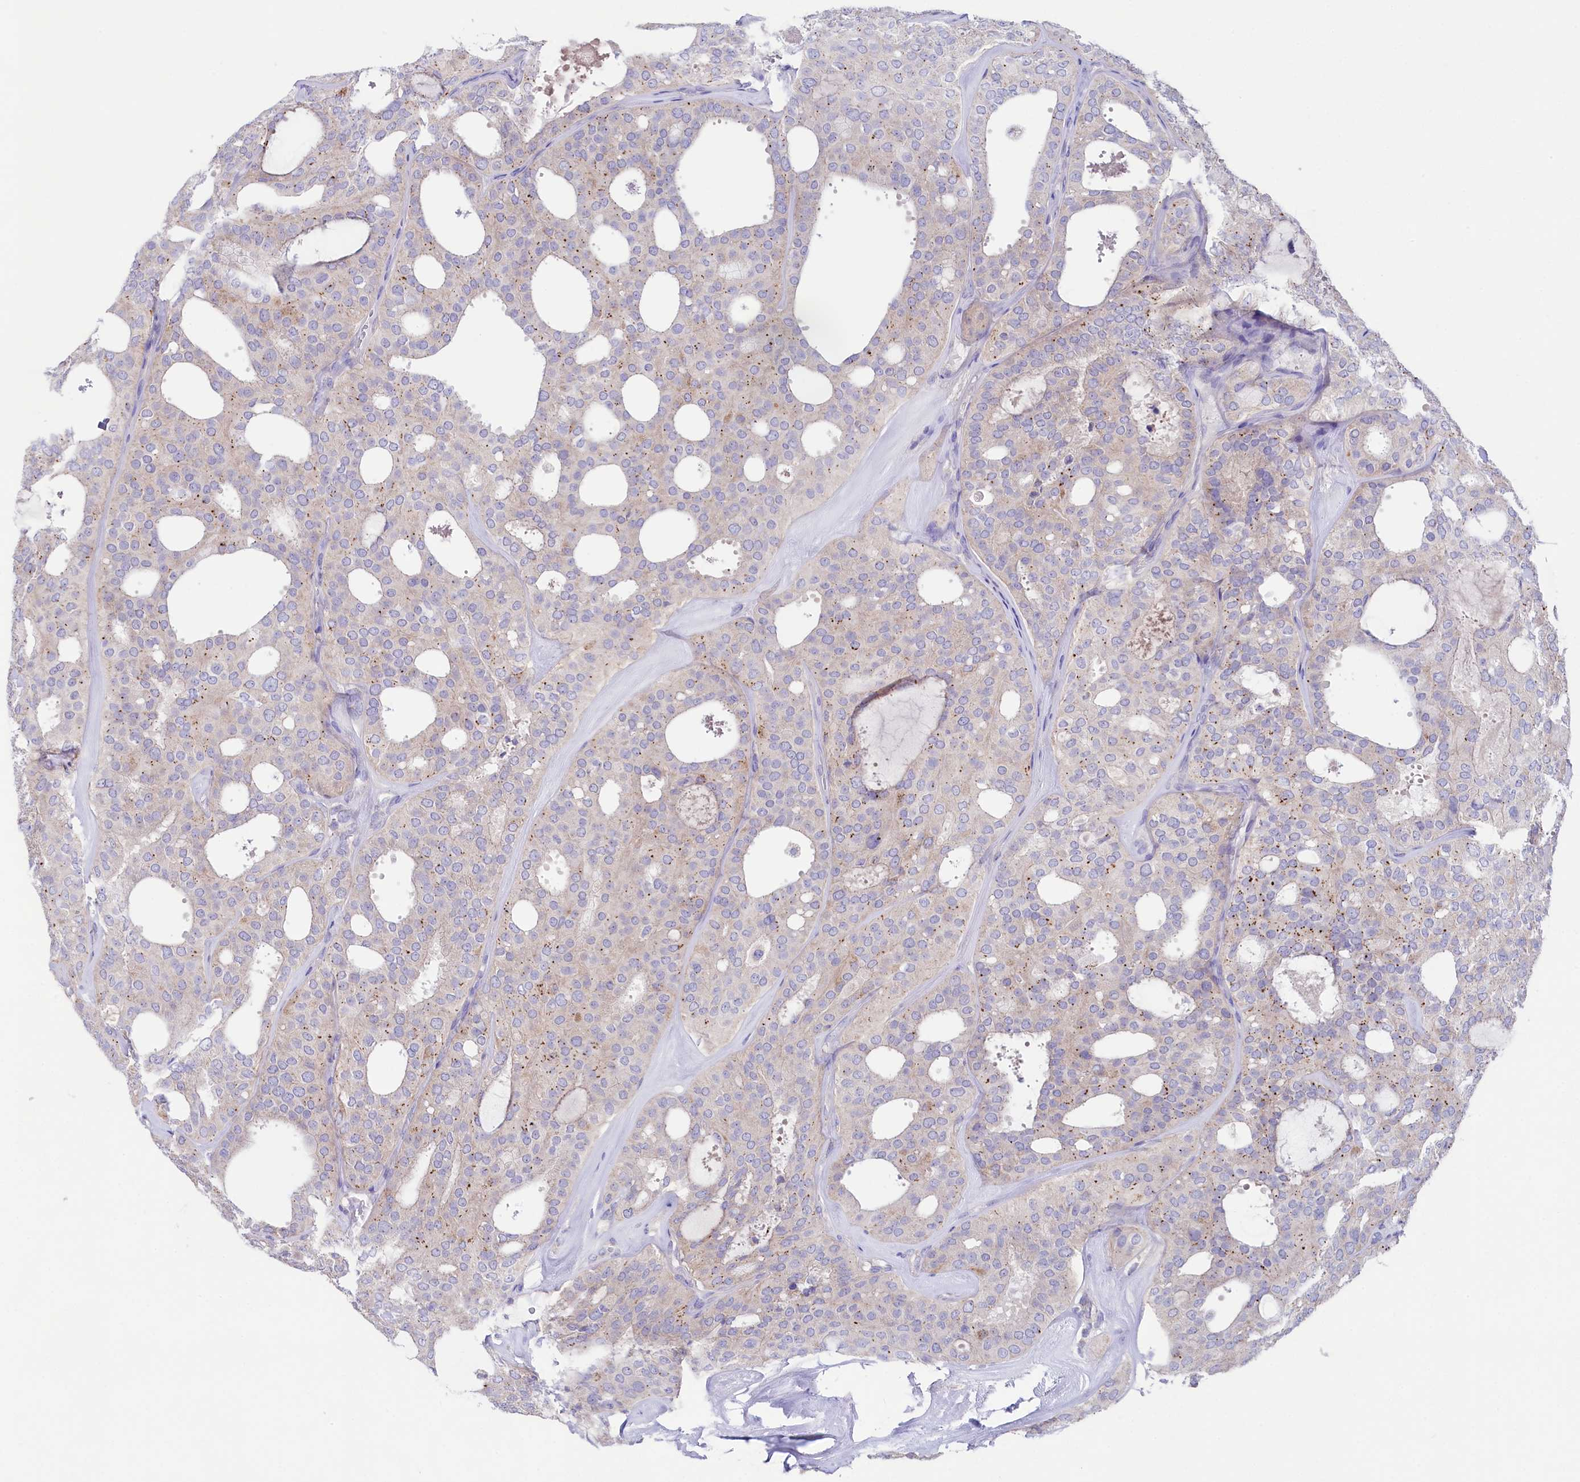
{"staining": {"intensity": "weak", "quantity": "<25%", "location": "cytoplasmic/membranous"}, "tissue": "thyroid cancer", "cell_type": "Tumor cells", "image_type": "cancer", "snomed": [{"axis": "morphology", "description": "Follicular adenoma carcinoma, NOS"}, {"axis": "topography", "description": "Thyroid gland"}], "caption": "Protein analysis of thyroid cancer shows no significant positivity in tumor cells.", "gene": "VPS26B", "patient": {"sex": "male", "age": 75}}